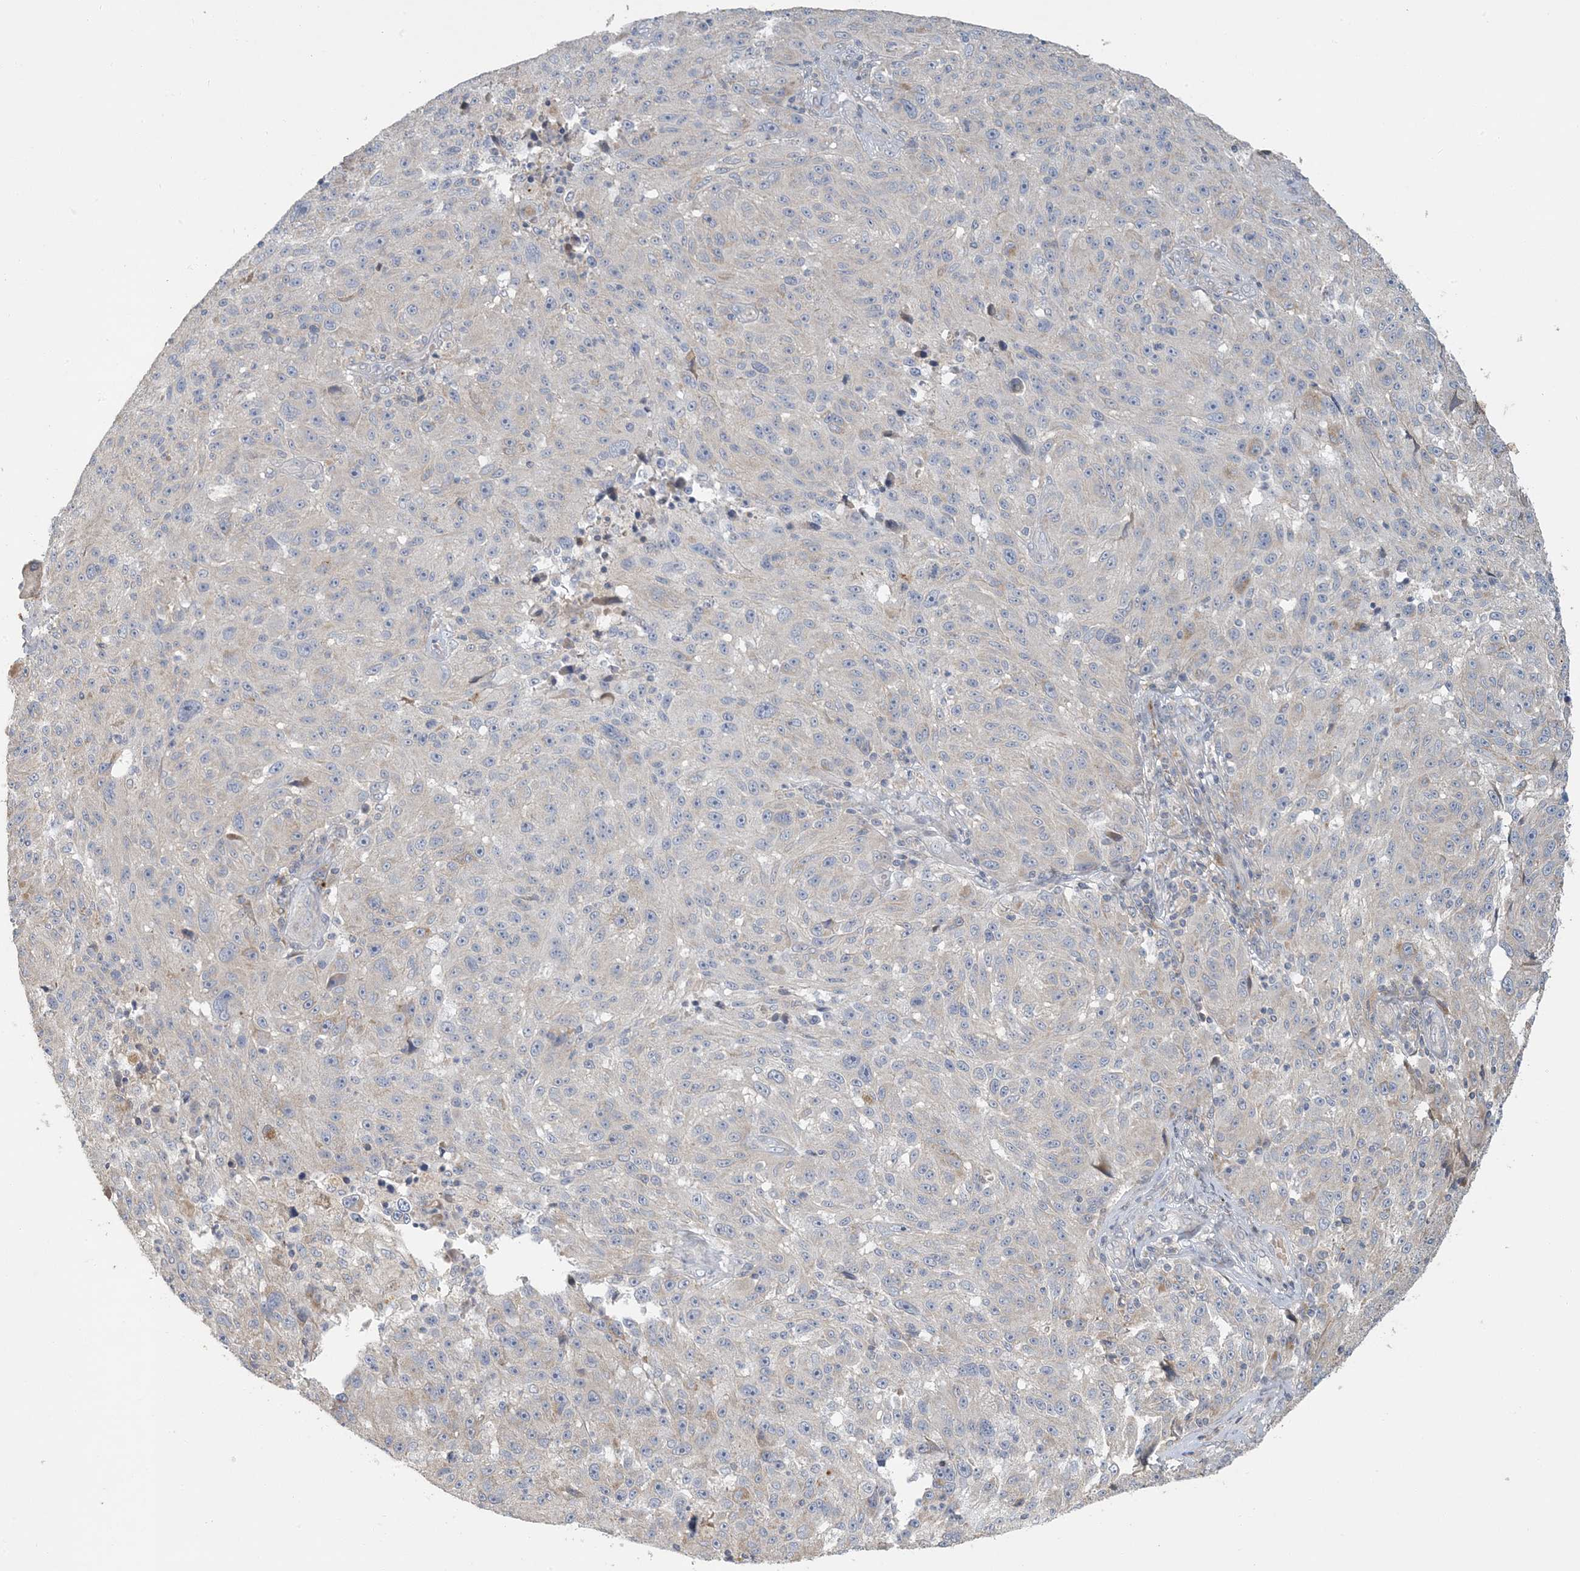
{"staining": {"intensity": "negative", "quantity": "none", "location": "none"}, "tissue": "melanoma", "cell_type": "Tumor cells", "image_type": "cancer", "snomed": [{"axis": "morphology", "description": "Malignant melanoma, NOS"}, {"axis": "topography", "description": "Skin"}], "caption": "This is a histopathology image of immunohistochemistry (IHC) staining of malignant melanoma, which shows no positivity in tumor cells. (DAB immunohistochemistry (IHC) with hematoxylin counter stain).", "gene": "LTN1", "patient": {"sex": "male", "age": 53}}